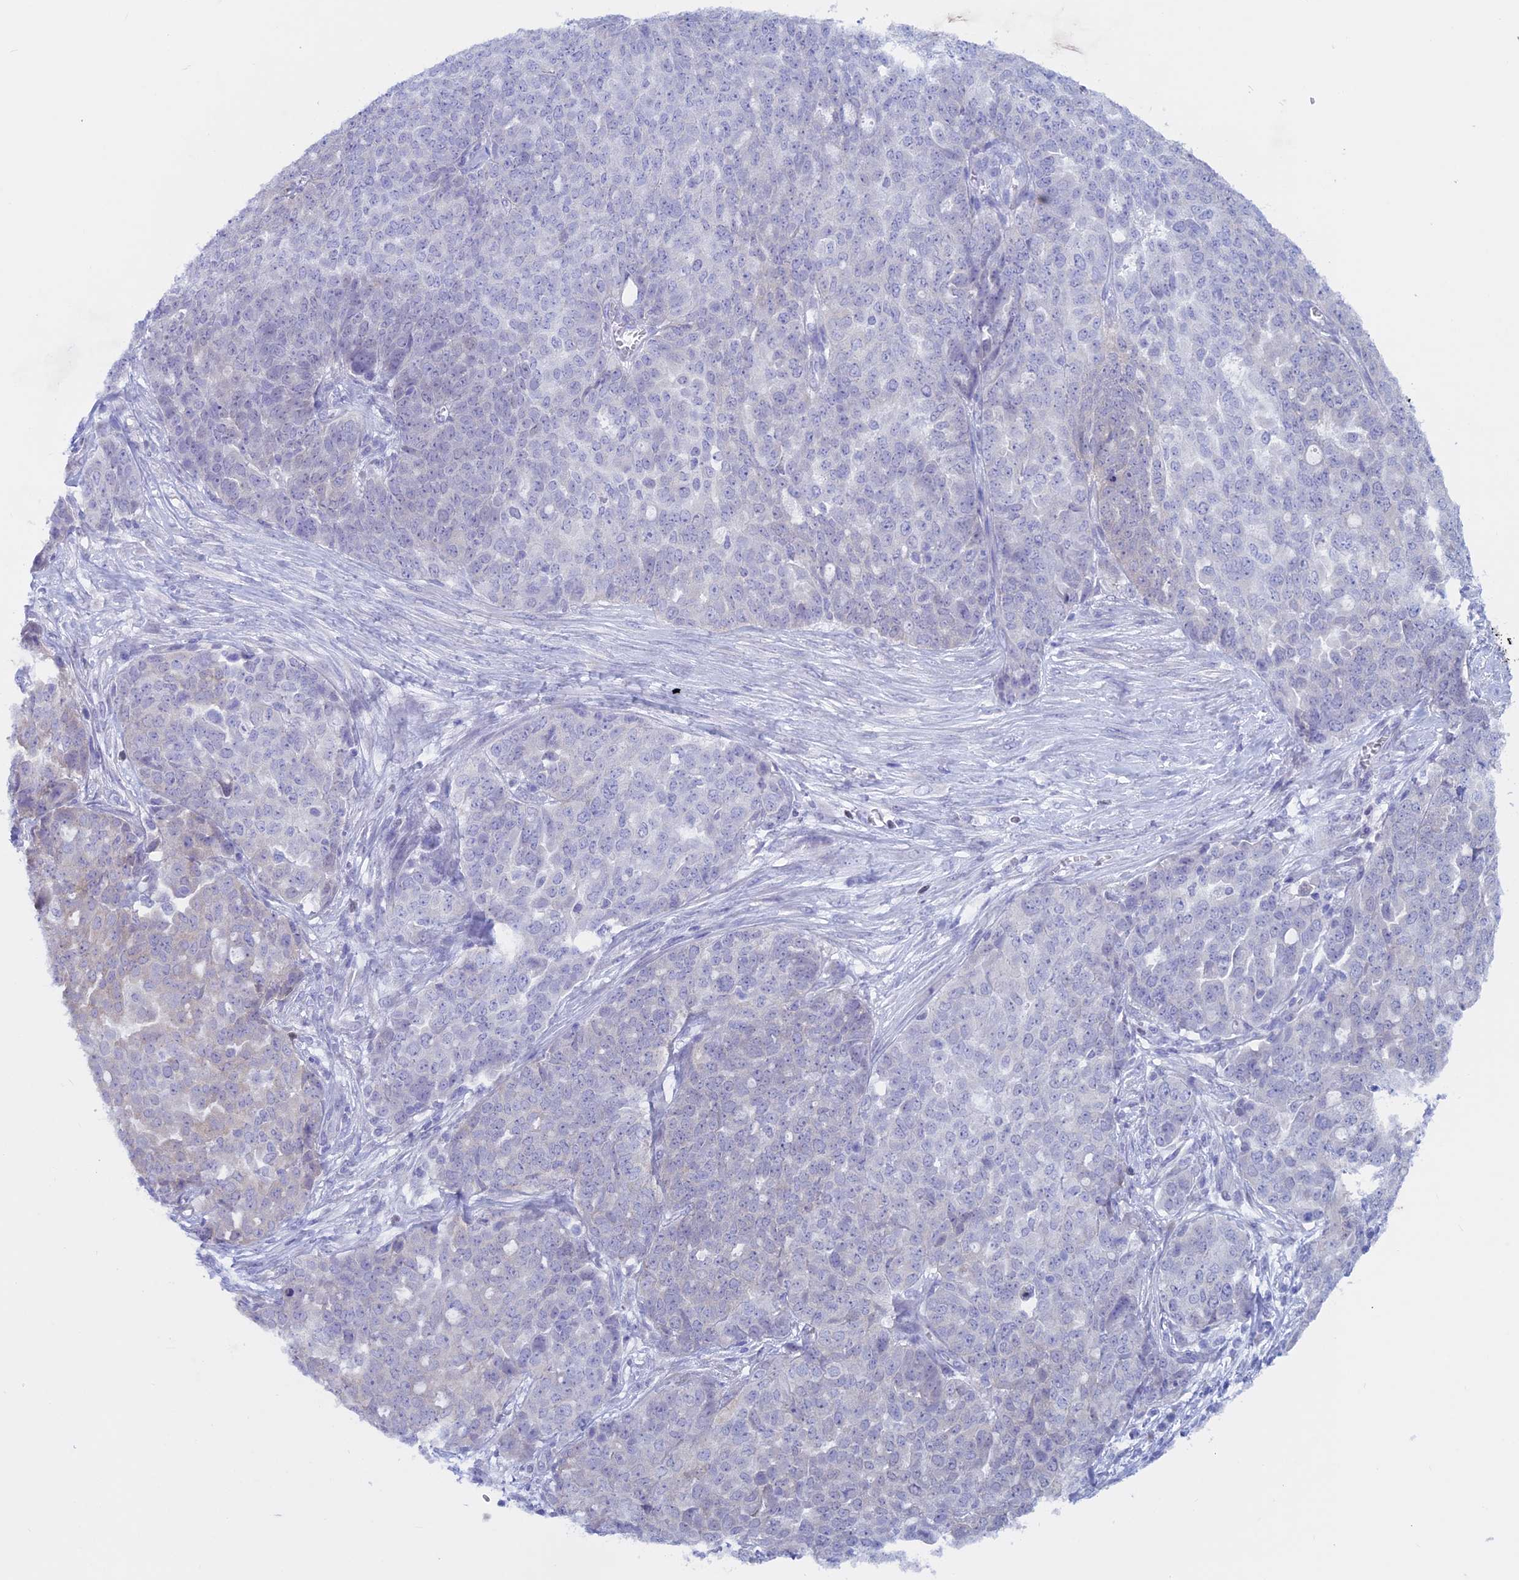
{"staining": {"intensity": "negative", "quantity": "none", "location": "none"}, "tissue": "ovarian cancer", "cell_type": "Tumor cells", "image_type": "cancer", "snomed": [{"axis": "morphology", "description": "Cystadenocarcinoma, serous, NOS"}, {"axis": "topography", "description": "Soft tissue"}, {"axis": "topography", "description": "Ovary"}], "caption": "This image is of serous cystadenocarcinoma (ovarian) stained with IHC to label a protein in brown with the nuclei are counter-stained blue. There is no positivity in tumor cells.", "gene": "LHFPL2", "patient": {"sex": "female", "age": 57}}